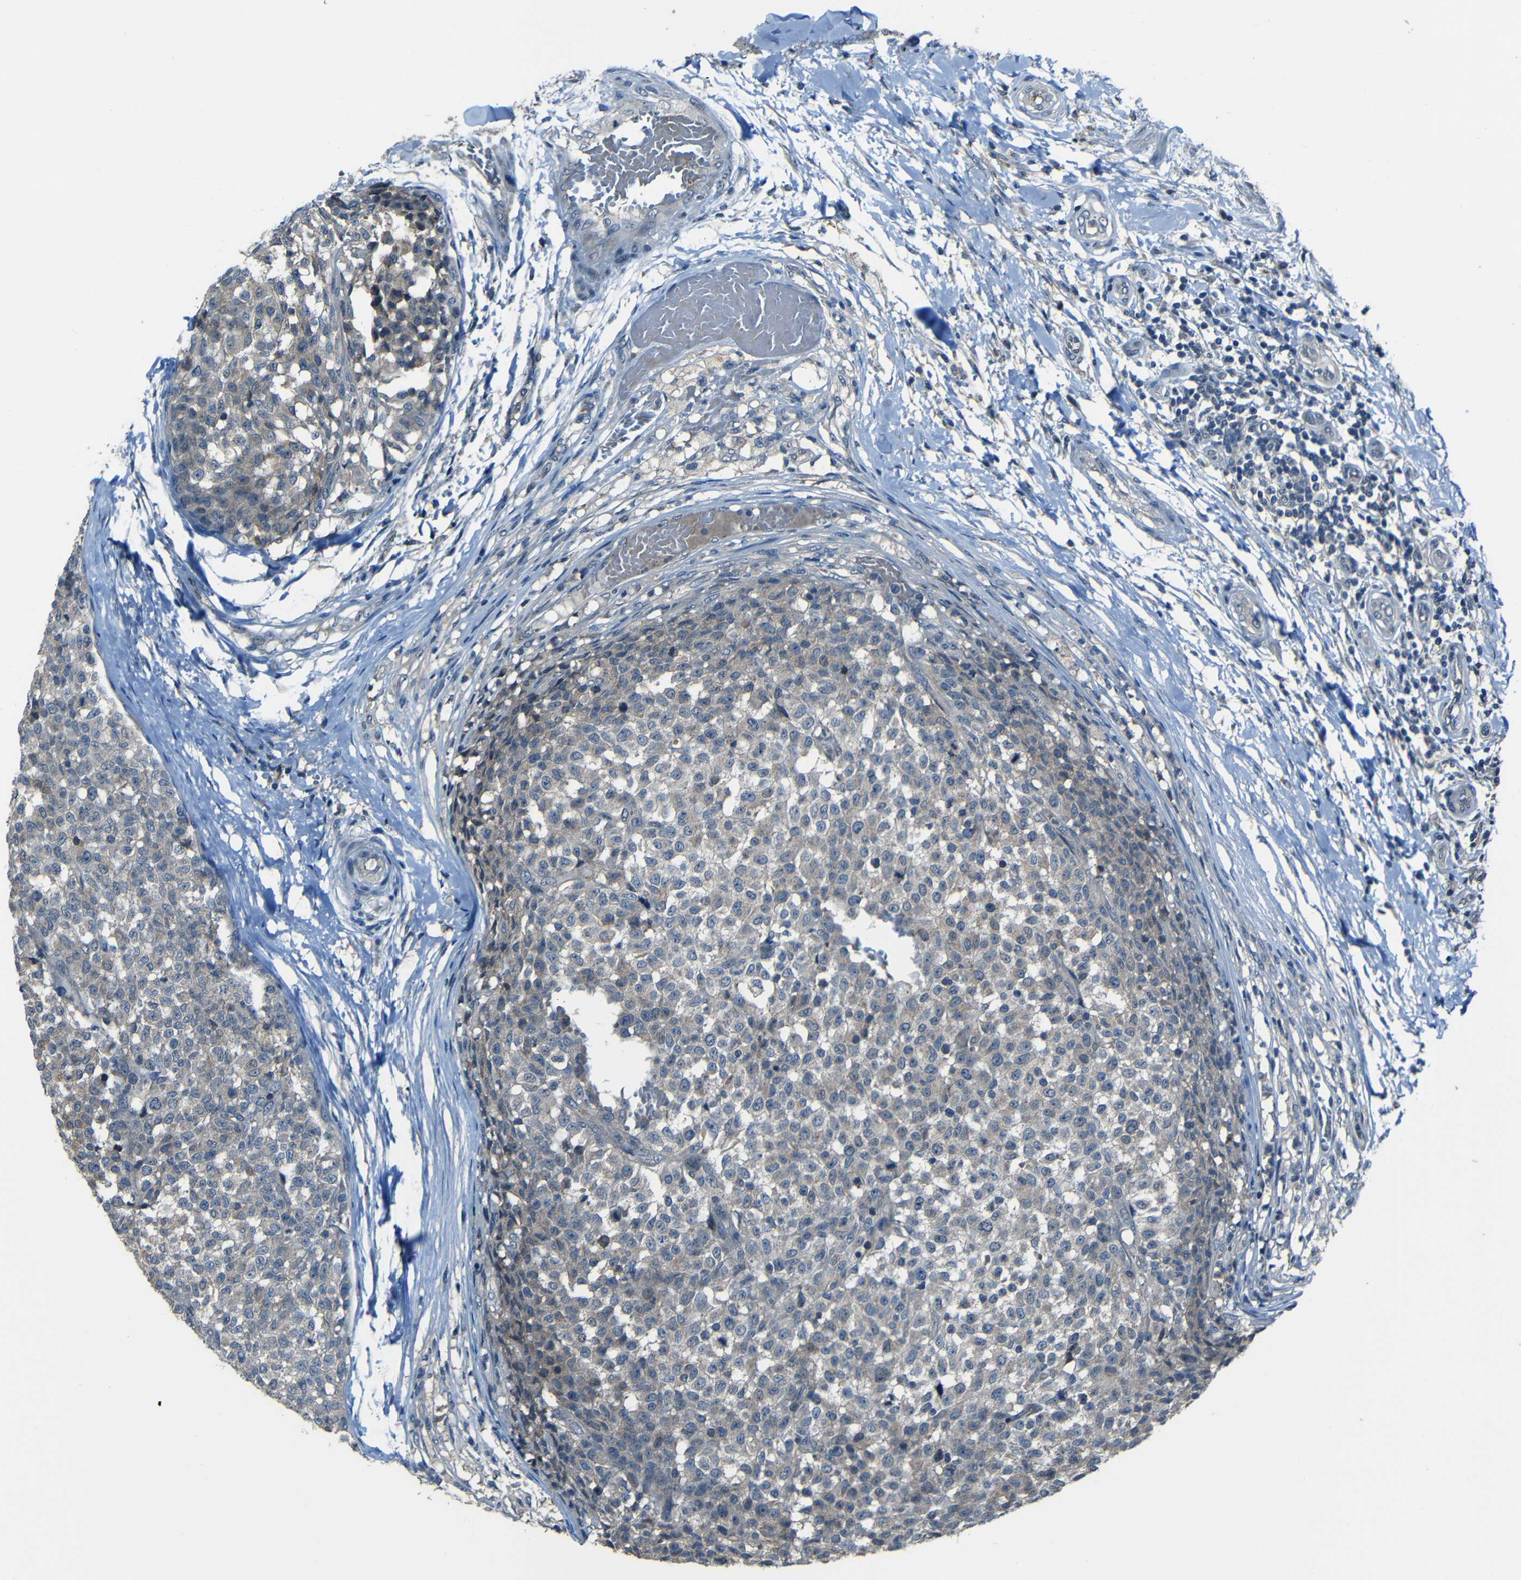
{"staining": {"intensity": "negative", "quantity": "none", "location": "none"}, "tissue": "testis cancer", "cell_type": "Tumor cells", "image_type": "cancer", "snomed": [{"axis": "morphology", "description": "Seminoma, NOS"}, {"axis": "topography", "description": "Testis"}], "caption": "There is no significant staining in tumor cells of testis seminoma.", "gene": "SLA", "patient": {"sex": "male", "age": 59}}